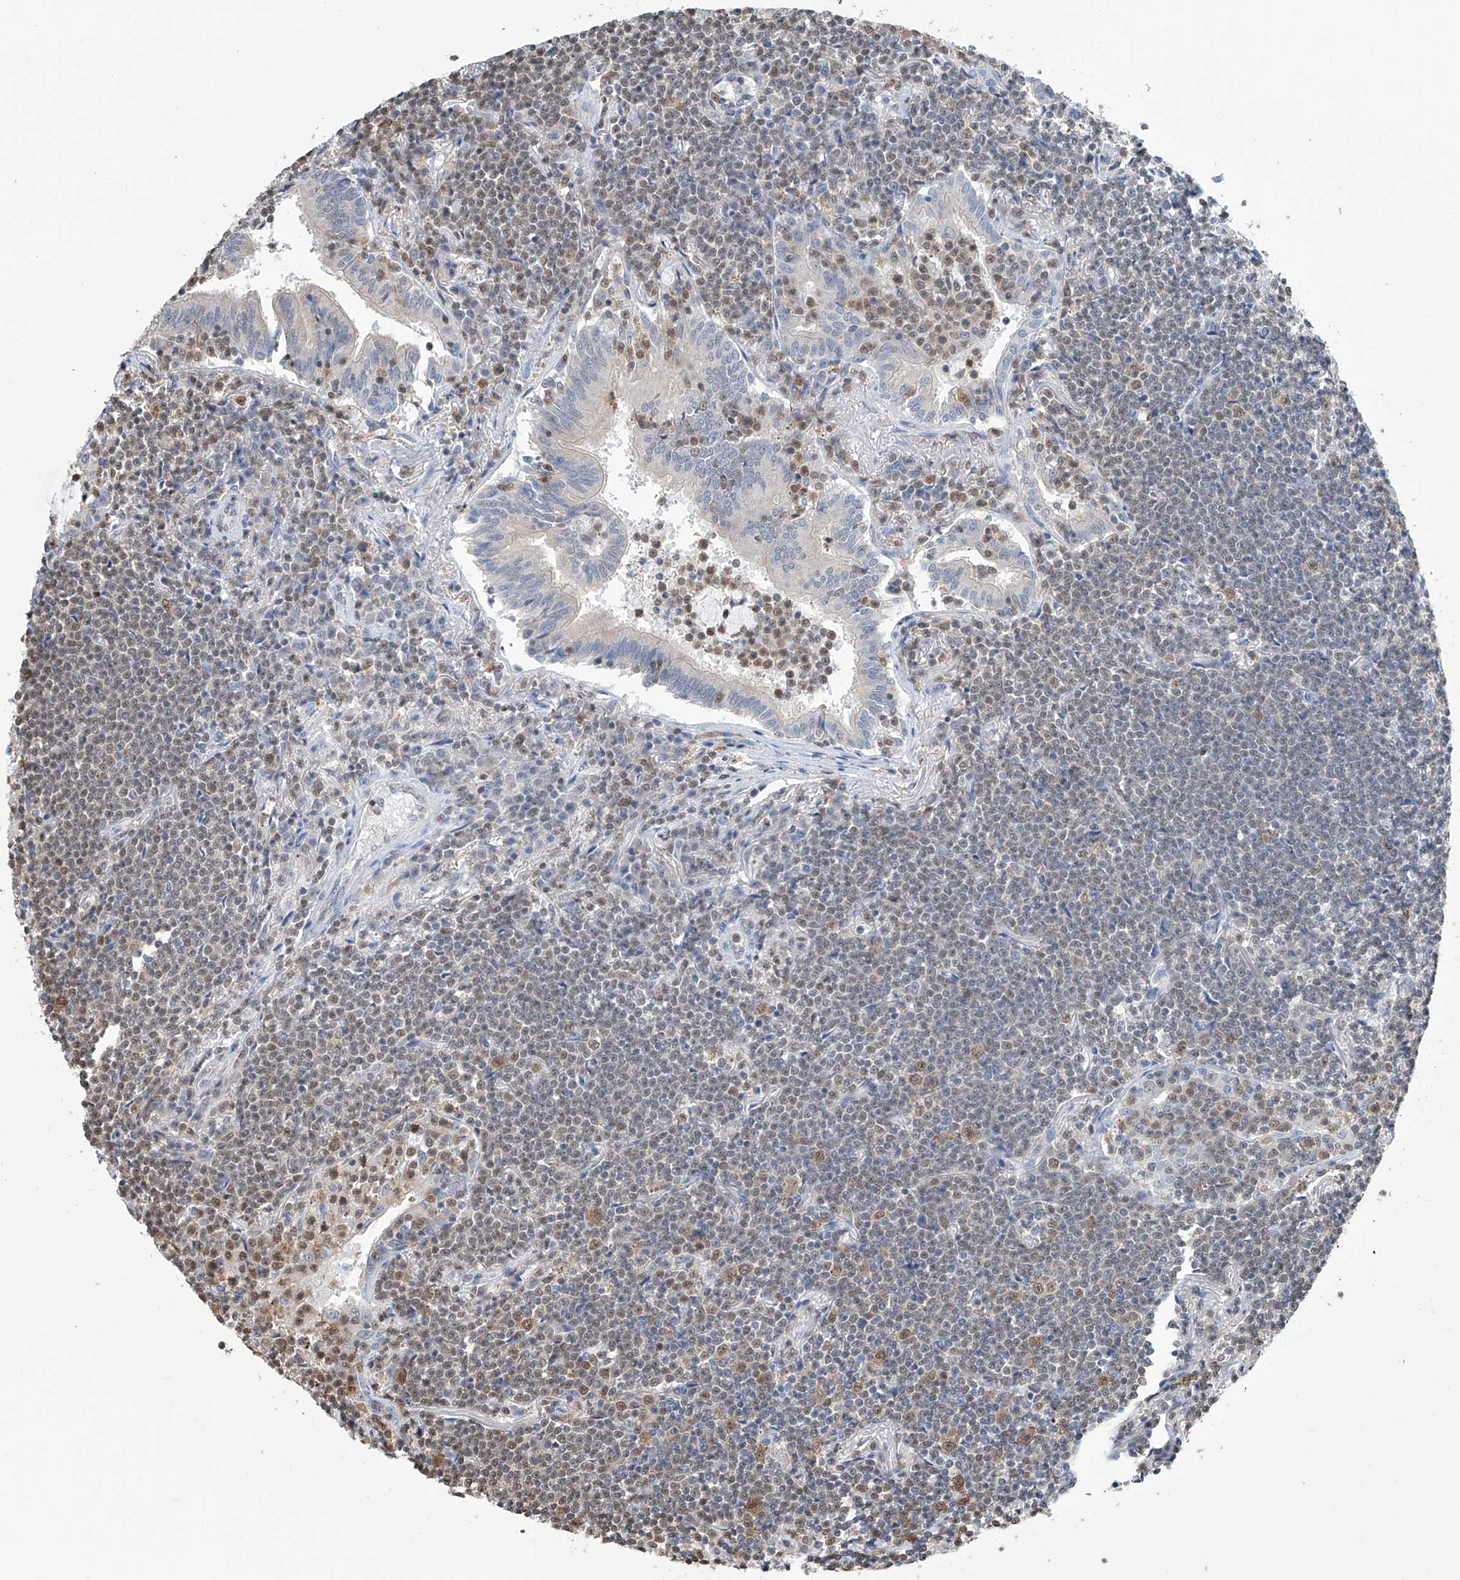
{"staining": {"intensity": "moderate", "quantity": "<25%", "location": "cytoplasmic/membranous,nuclear"}, "tissue": "lymphoma", "cell_type": "Tumor cells", "image_type": "cancer", "snomed": [{"axis": "morphology", "description": "Malignant lymphoma, non-Hodgkin's type, Low grade"}, {"axis": "topography", "description": "Lung"}], "caption": "Moderate cytoplasmic/membranous and nuclear protein staining is present in about <25% of tumor cells in lymphoma. The staining was performed using DAB (3,3'-diaminobenzidine), with brown indicating positive protein expression. Nuclei are stained blue with hematoxylin.", "gene": "SREBF2", "patient": {"sex": "female", "age": 71}}